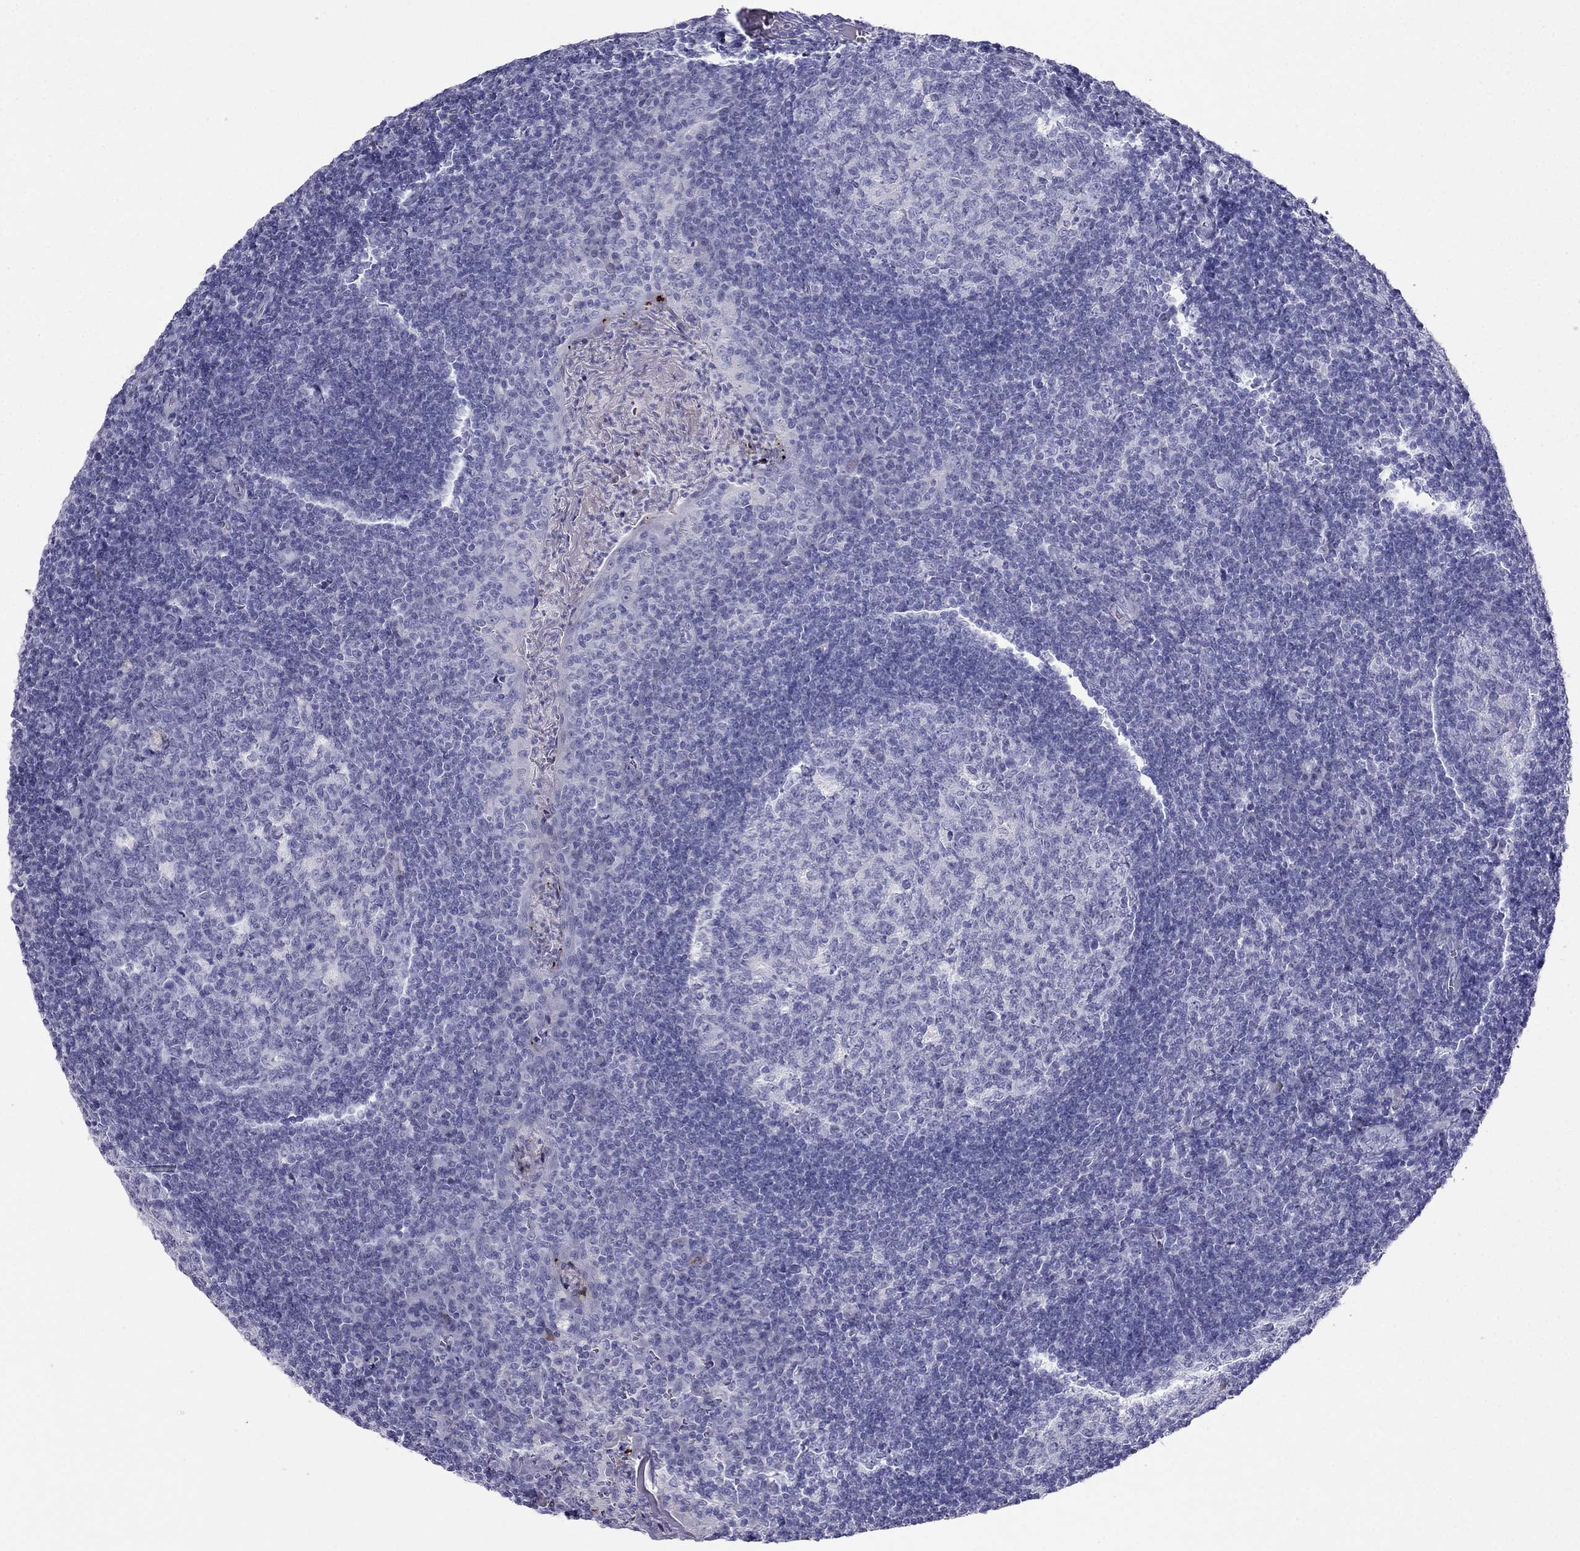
{"staining": {"intensity": "negative", "quantity": "none", "location": "none"}, "tissue": "tonsil", "cell_type": "Germinal center cells", "image_type": "normal", "snomed": [{"axis": "morphology", "description": "Normal tissue, NOS"}, {"axis": "topography", "description": "Tonsil"}], "caption": "A histopathology image of tonsil stained for a protein exhibits no brown staining in germinal center cells. (Stains: DAB immunohistochemistry (IHC) with hematoxylin counter stain, Microscopy: brightfield microscopy at high magnification).", "gene": "DNAAF6", "patient": {"sex": "female", "age": 12}}